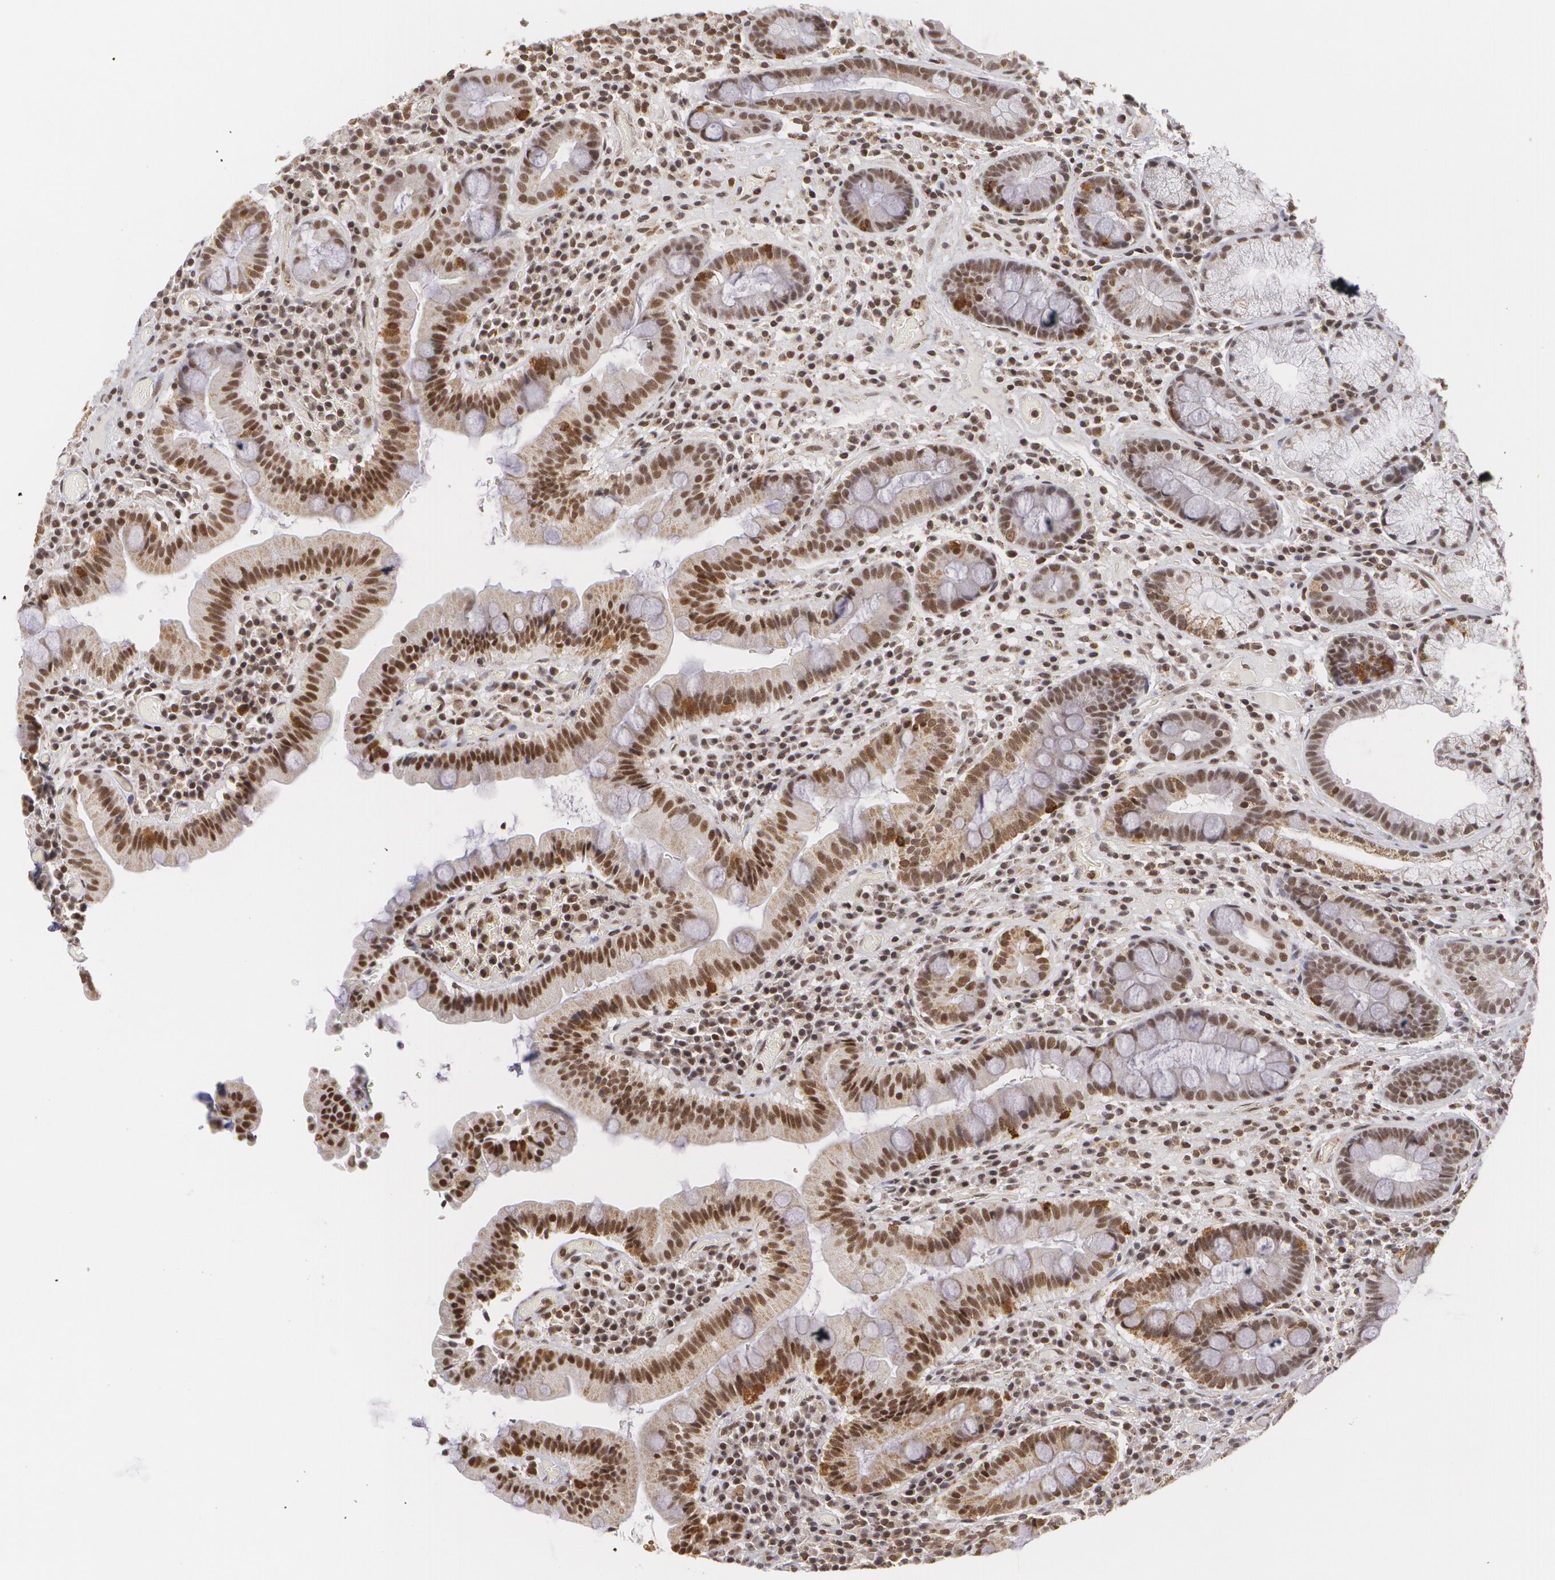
{"staining": {"intensity": "moderate", "quantity": ">75%", "location": "nuclear"}, "tissue": "duodenum", "cell_type": "Glandular cells", "image_type": "normal", "snomed": [{"axis": "morphology", "description": "Normal tissue, NOS"}, {"axis": "topography", "description": "Stomach, lower"}, {"axis": "topography", "description": "Duodenum"}], "caption": "Immunohistochemistry (IHC) photomicrograph of normal duodenum: human duodenum stained using immunohistochemistry demonstrates medium levels of moderate protein expression localized specifically in the nuclear of glandular cells, appearing as a nuclear brown color.", "gene": "MXD1", "patient": {"sex": "male", "age": 84}}